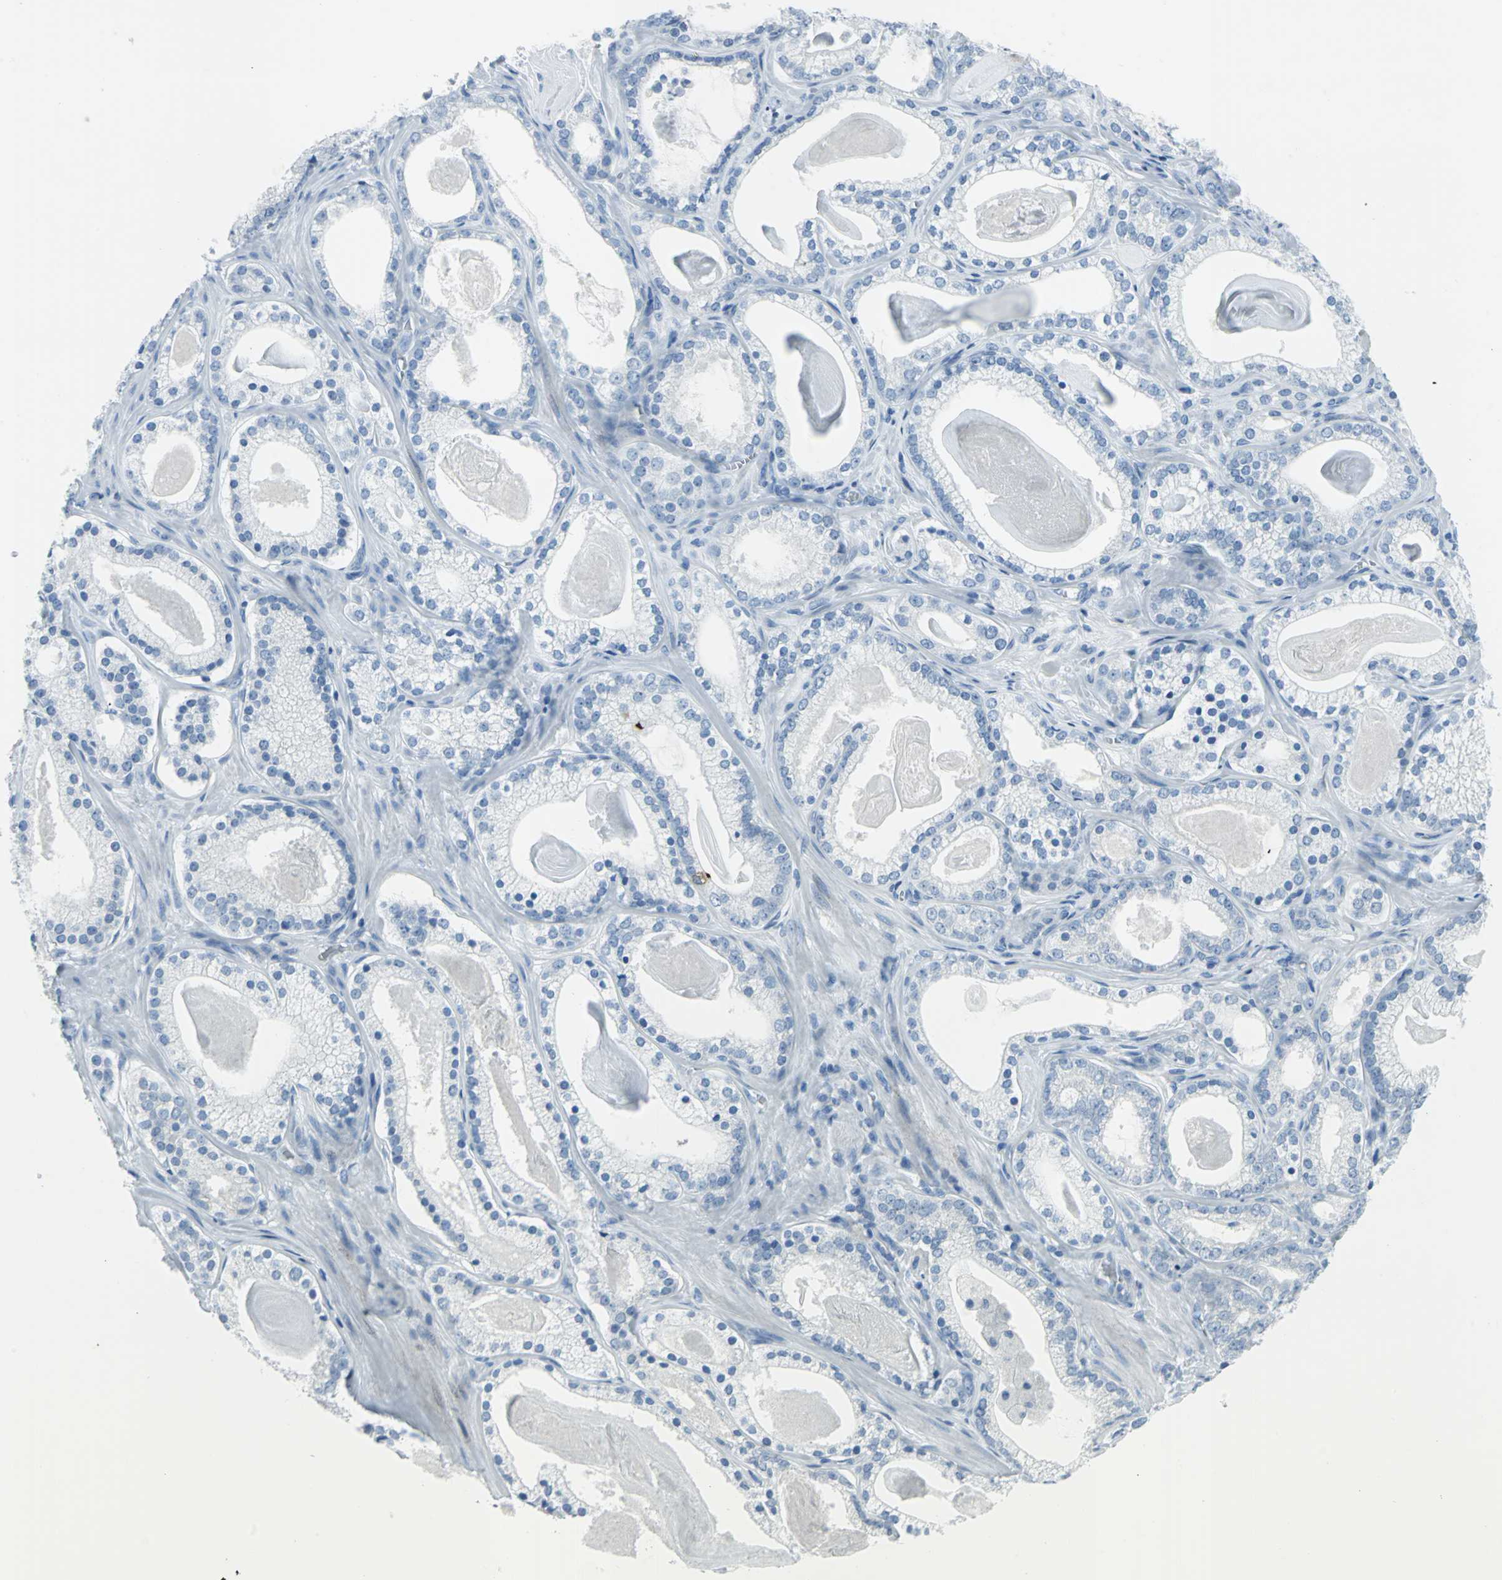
{"staining": {"intensity": "negative", "quantity": "none", "location": "none"}, "tissue": "prostate cancer", "cell_type": "Tumor cells", "image_type": "cancer", "snomed": [{"axis": "morphology", "description": "Adenocarcinoma, Low grade"}, {"axis": "topography", "description": "Prostate"}], "caption": "Immunohistochemistry of adenocarcinoma (low-grade) (prostate) reveals no positivity in tumor cells.", "gene": "DNAI2", "patient": {"sex": "male", "age": 59}}